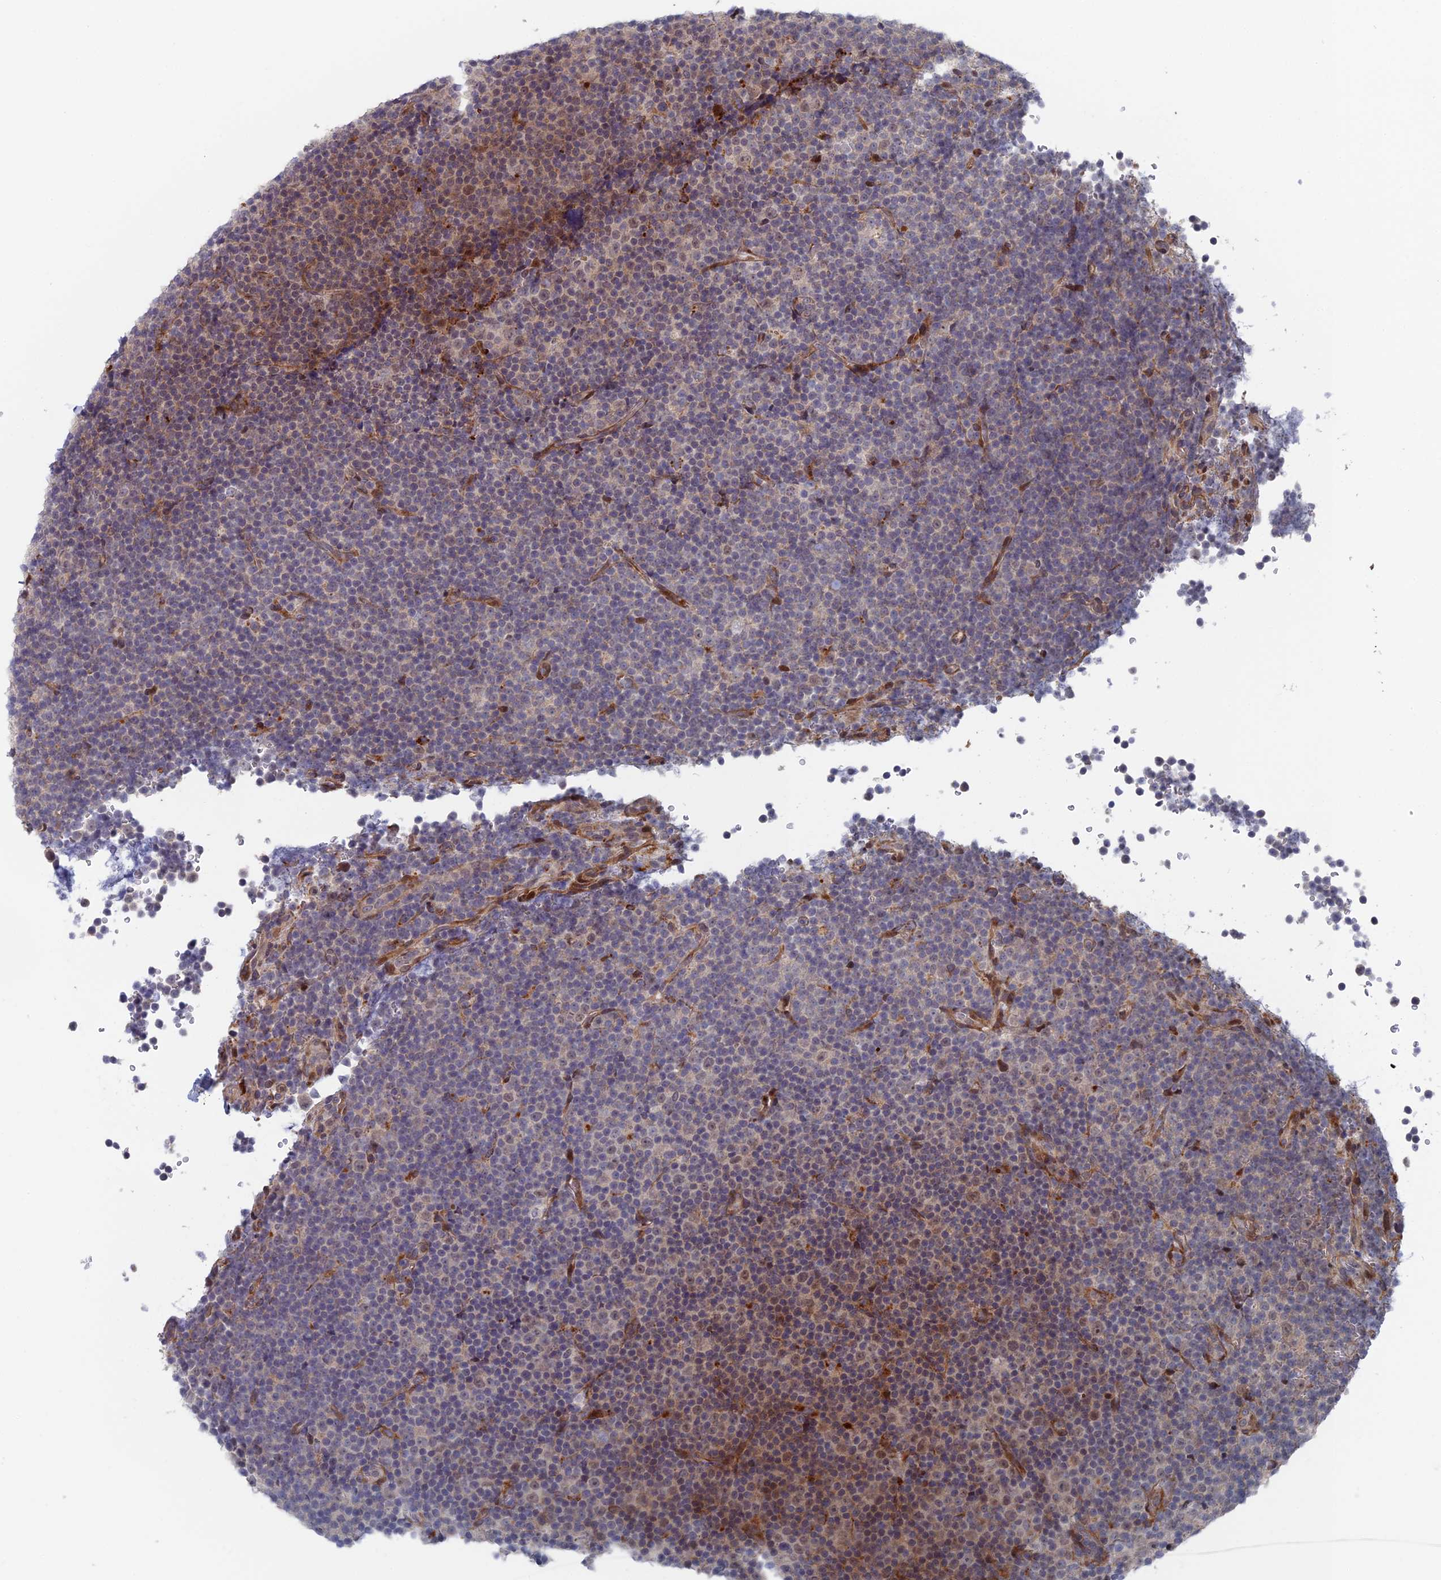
{"staining": {"intensity": "moderate", "quantity": "<25%", "location": "cytoplasmic/membranous,nuclear"}, "tissue": "lymphoma", "cell_type": "Tumor cells", "image_type": "cancer", "snomed": [{"axis": "morphology", "description": "Malignant lymphoma, non-Hodgkin's type, Low grade"}, {"axis": "topography", "description": "Lymph node"}], "caption": "Protein positivity by immunohistochemistry (IHC) shows moderate cytoplasmic/membranous and nuclear expression in about <25% of tumor cells in malignant lymphoma, non-Hodgkin's type (low-grade). (brown staining indicates protein expression, while blue staining denotes nuclei).", "gene": "GTF2IRD1", "patient": {"sex": "female", "age": 67}}